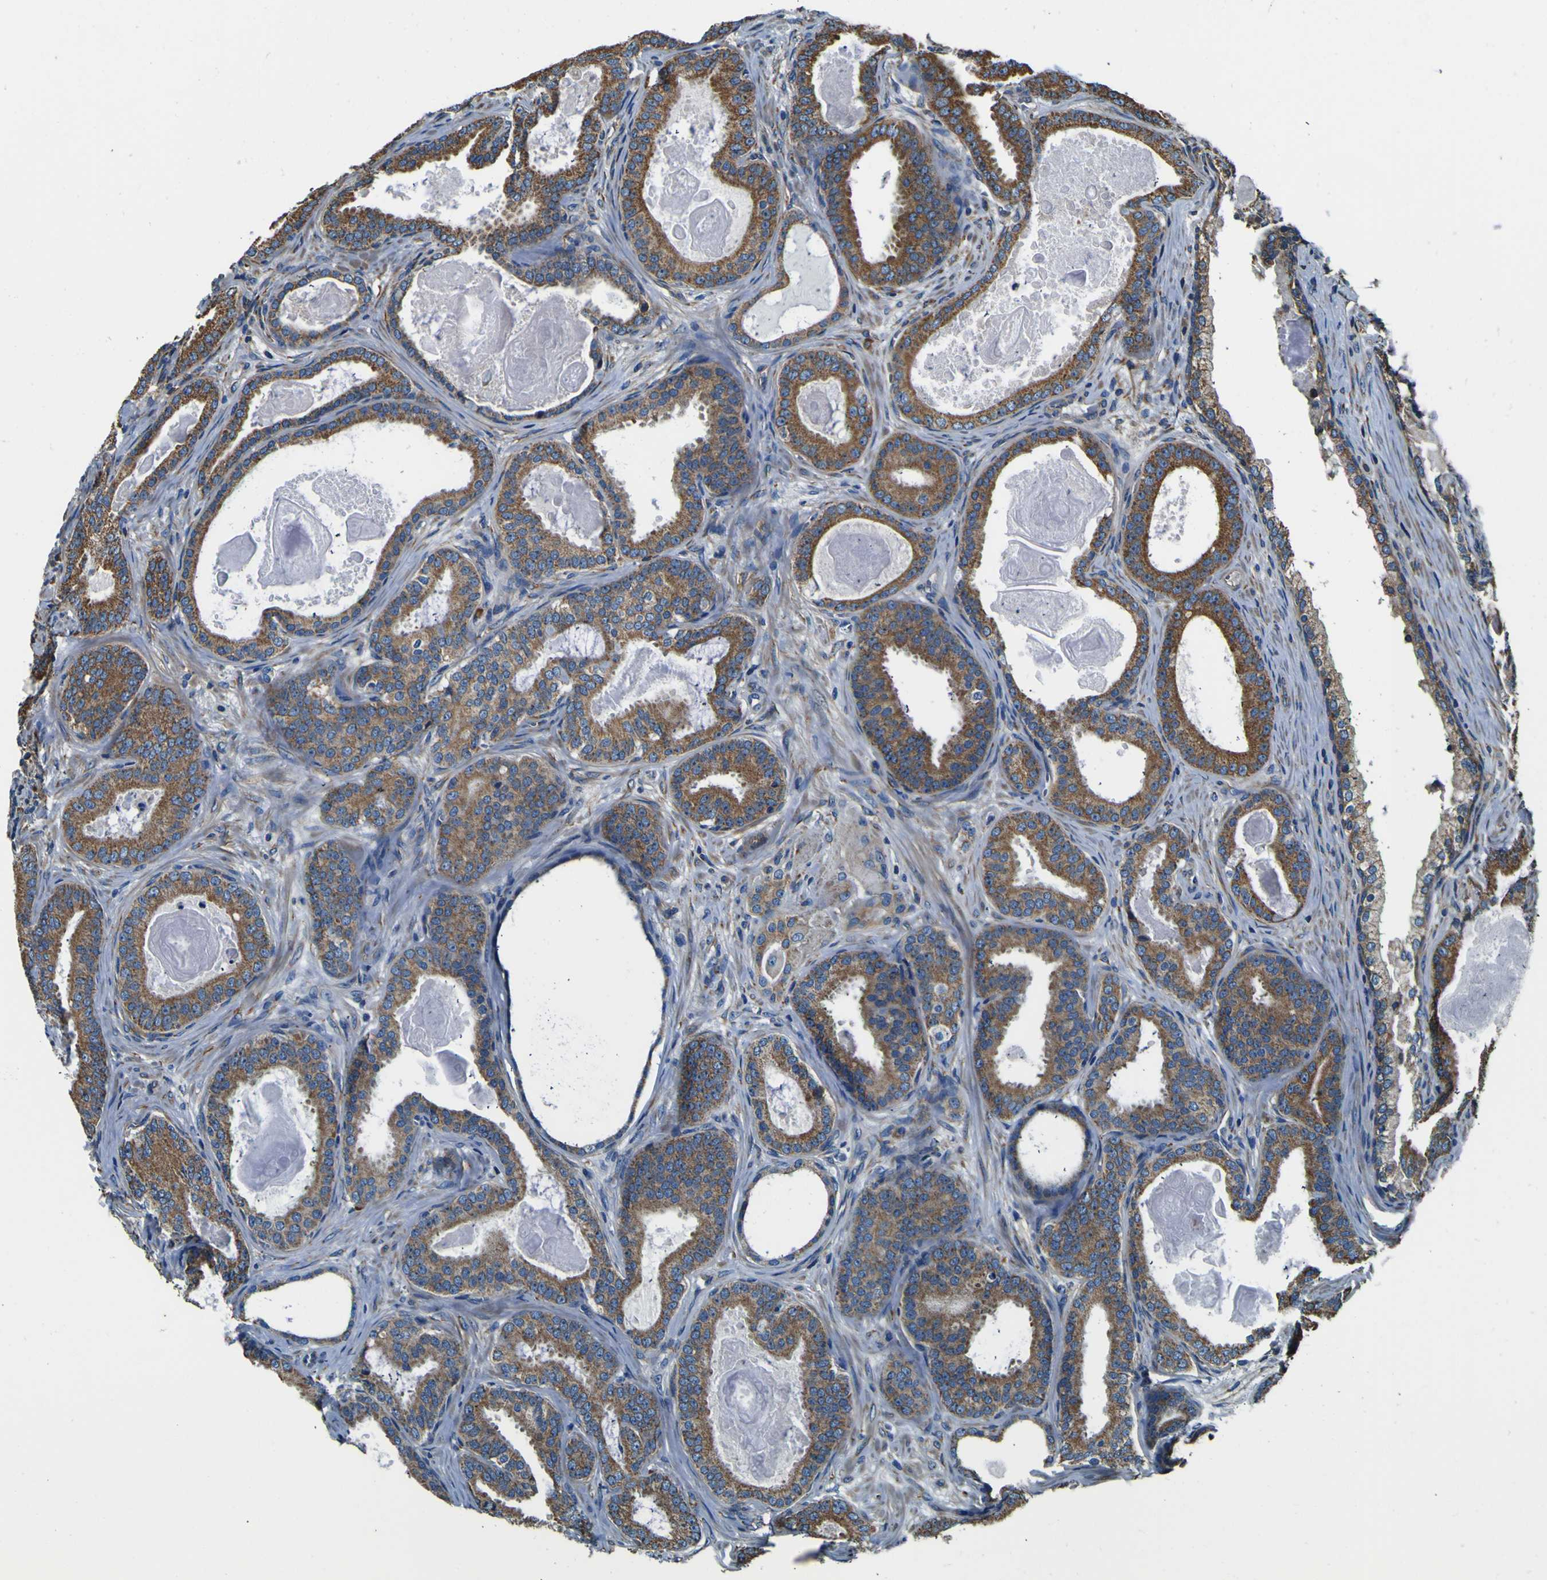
{"staining": {"intensity": "moderate", "quantity": ">75%", "location": "cytoplasmic/membranous"}, "tissue": "prostate cancer", "cell_type": "Tumor cells", "image_type": "cancer", "snomed": [{"axis": "morphology", "description": "Adenocarcinoma, High grade"}, {"axis": "topography", "description": "Prostate"}], "caption": "IHC of human prostate high-grade adenocarcinoma reveals medium levels of moderate cytoplasmic/membranous staining in about >75% of tumor cells.", "gene": "INPP5A", "patient": {"sex": "male", "age": 60}}